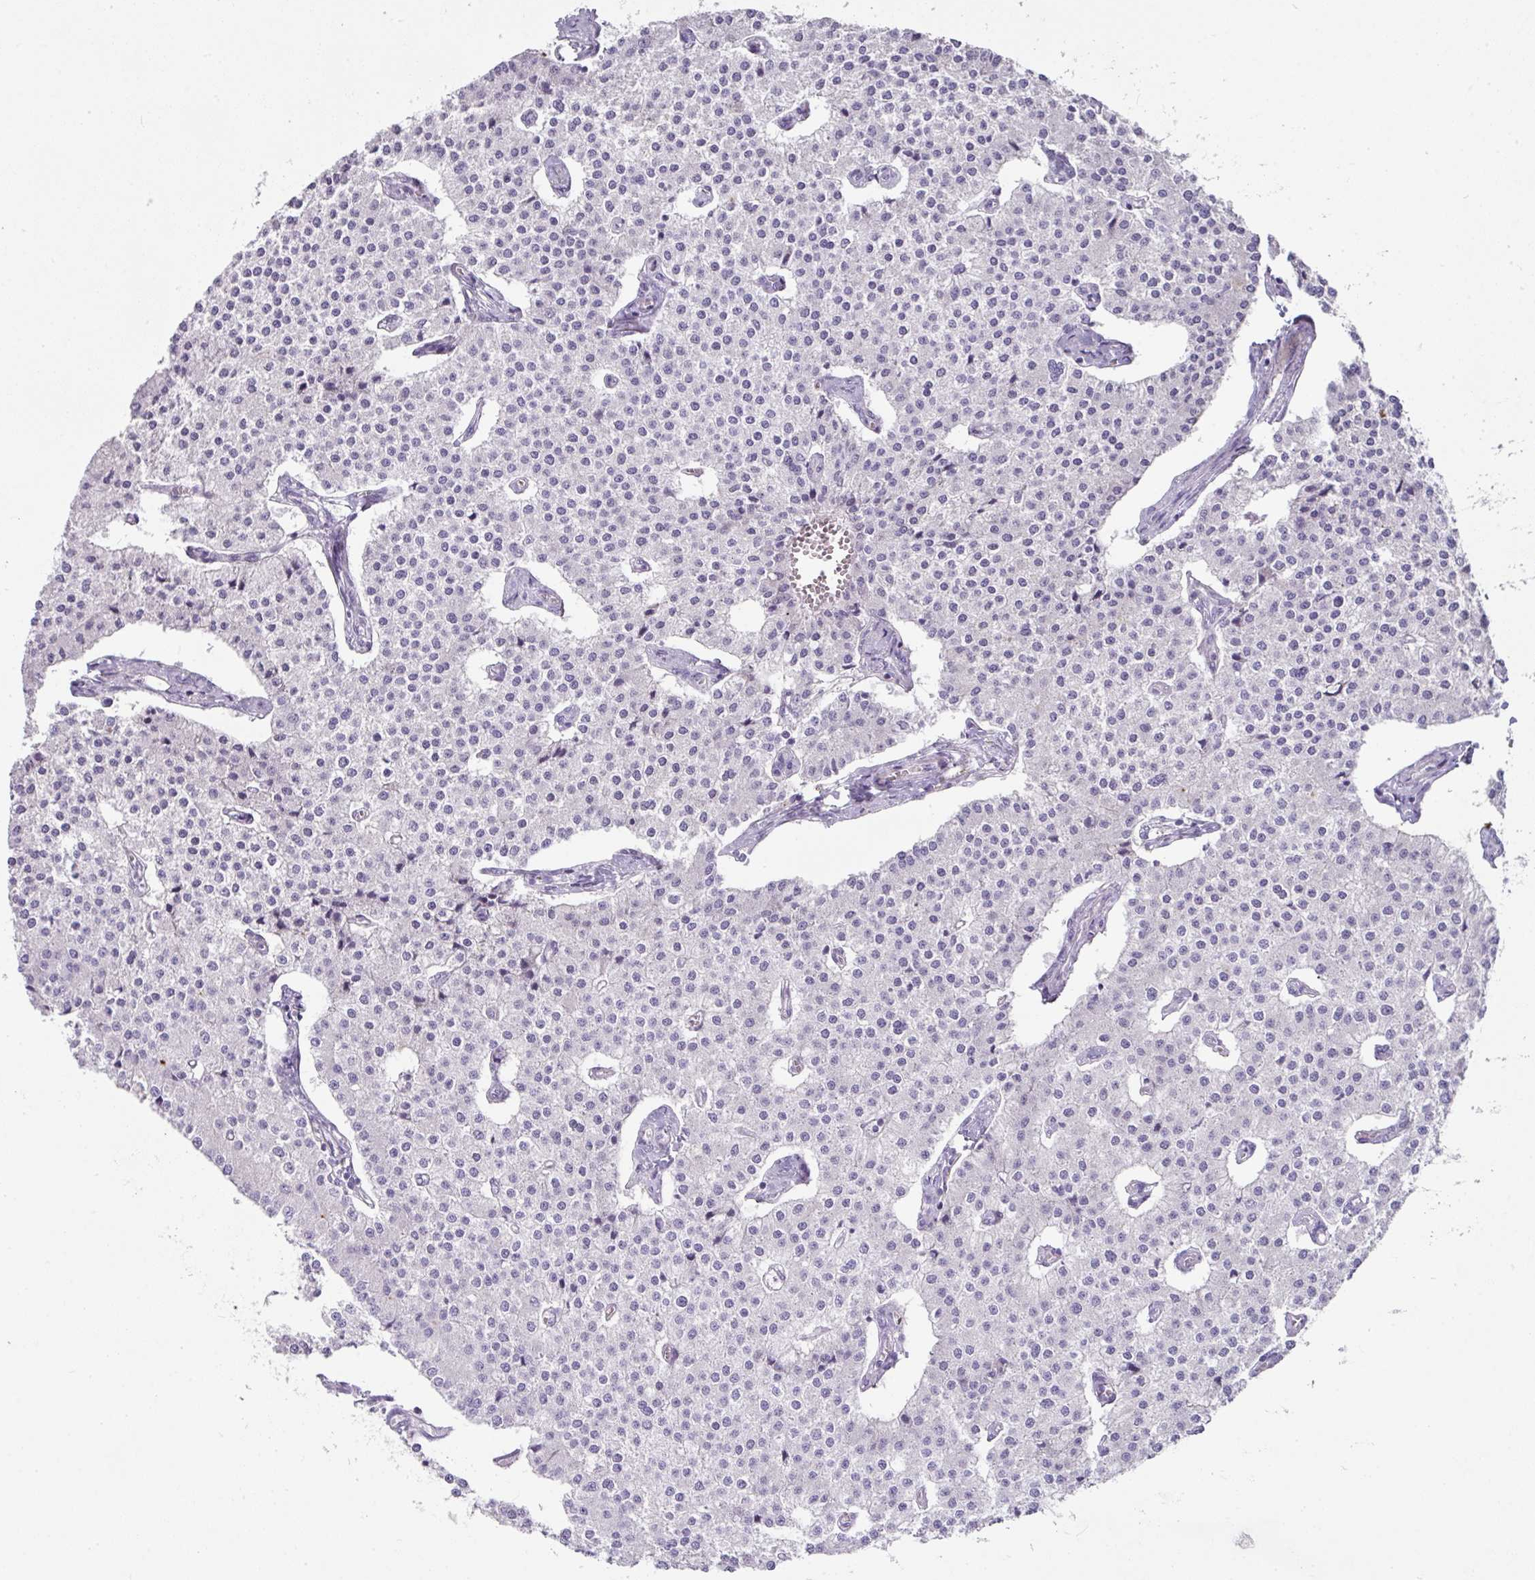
{"staining": {"intensity": "negative", "quantity": "none", "location": "none"}, "tissue": "carcinoid", "cell_type": "Tumor cells", "image_type": "cancer", "snomed": [{"axis": "morphology", "description": "Carcinoid, malignant, NOS"}, {"axis": "topography", "description": "Colon"}], "caption": "Immunohistochemical staining of human carcinoid displays no significant positivity in tumor cells. (DAB (3,3'-diaminobenzidine) immunohistochemistry with hematoxylin counter stain).", "gene": "OR52N1", "patient": {"sex": "female", "age": 52}}